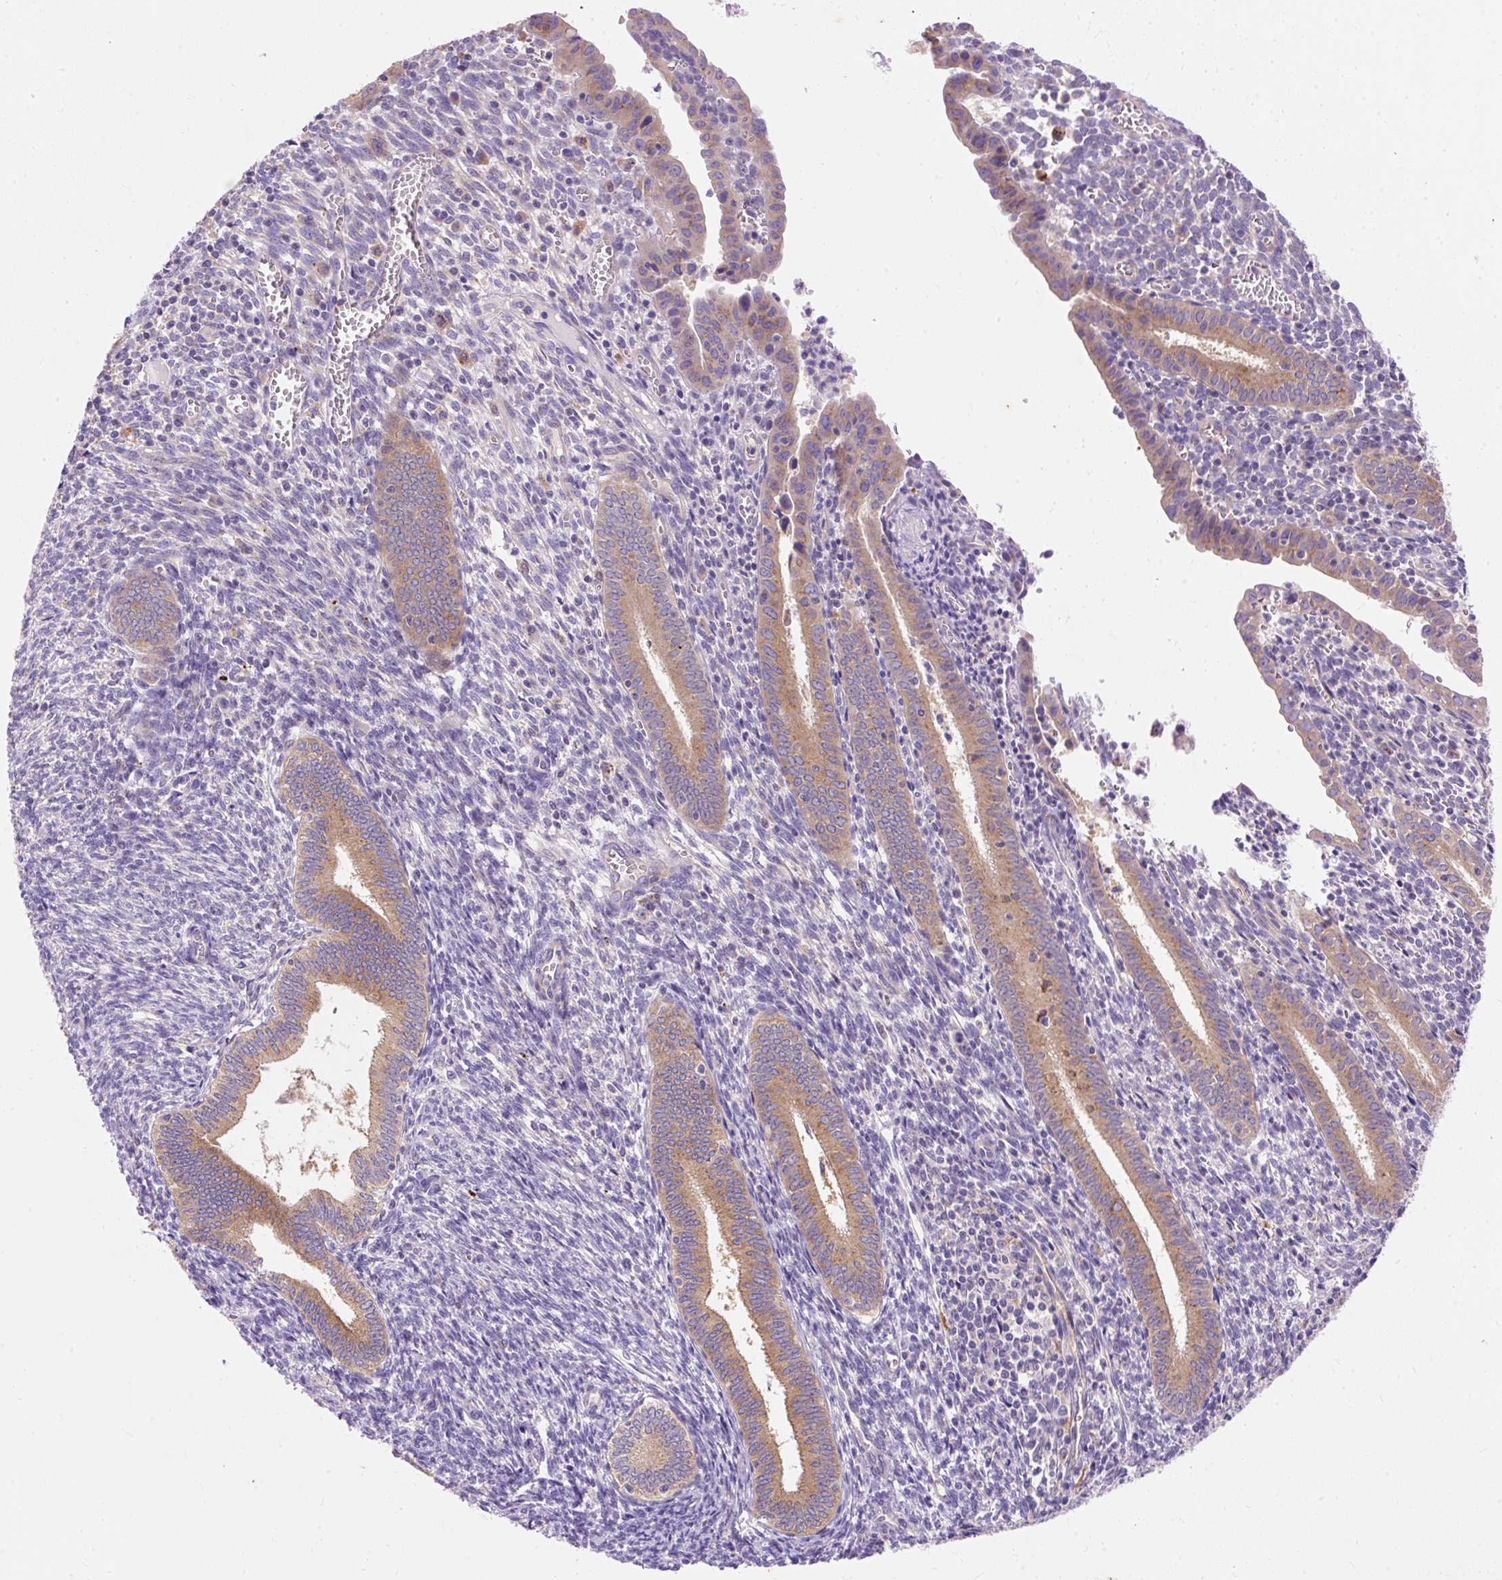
{"staining": {"intensity": "negative", "quantity": "none", "location": "none"}, "tissue": "endometrium", "cell_type": "Cells in endometrial stroma", "image_type": "normal", "snomed": [{"axis": "morphology", "description": "Normal tissue, NOS"}, {"axis": "topography", "description": "Endometrium"}], "caption": "The micrograph reveals no significant expression in cells in endometrial stroma of endometrium. (DAB immunohistochemistry (IHC), high magnification).", "gene": "OR4K15", "patient": {"sex": "female", "age": 41}}